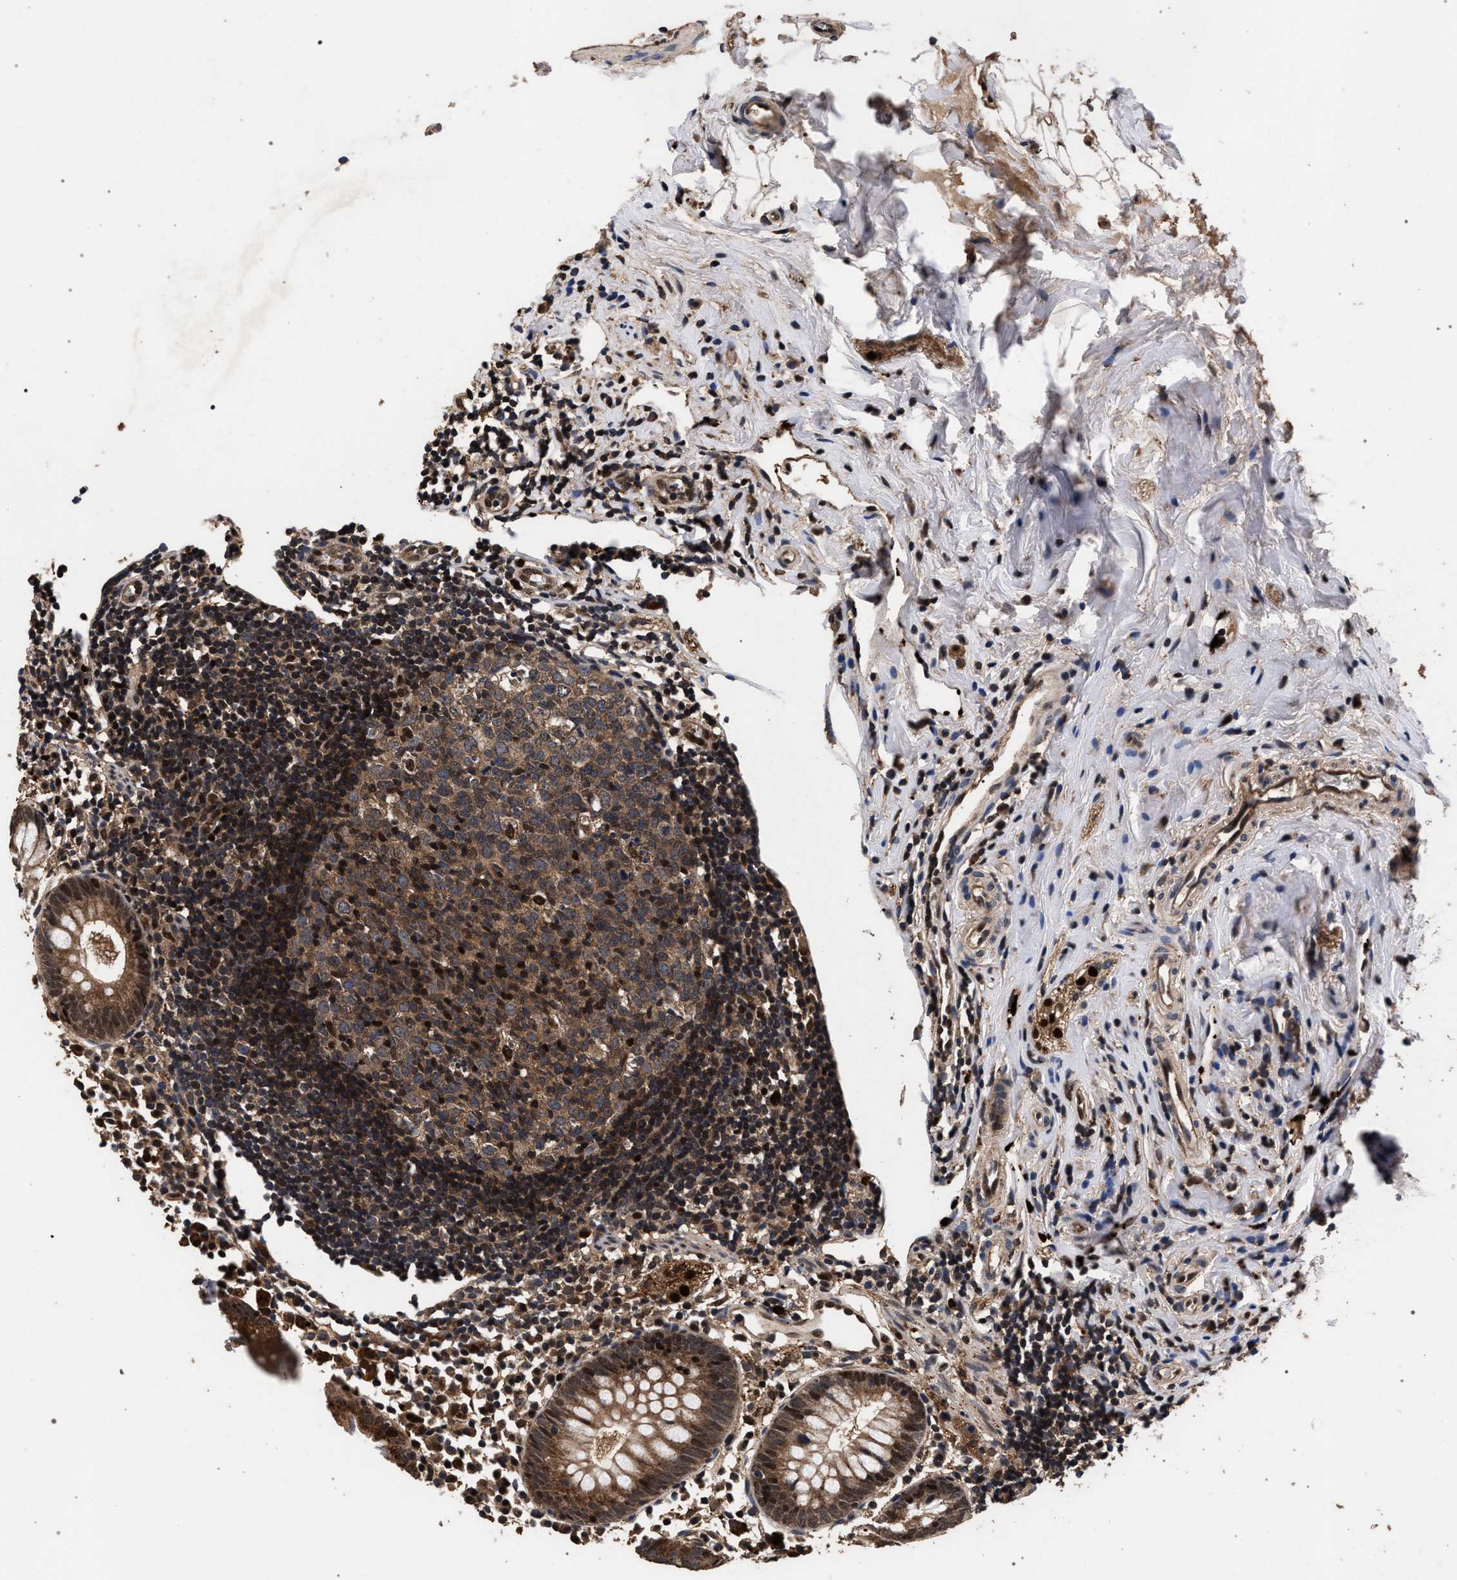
{"staining": {"intensity": "strong", "quantity": ">75%", "location": "cytoplasmic/membranous,nuclear"}, "tissue": "appendix", "cell_type": "Glandular cells", "image_type": "normal", "snomed": [{"axis": "morphology", "description": "Normal tissue, NOS"}, {"axis": "topography", "description": "Appendix"}], "caption": "Unremarkable appendix exhibits strong cytoplasmic/membranous,nuclear positivity in approximately >75% of glandular cells, visualized by immunohistochemistry.", "gene": "ACOX1", "patient": {"sex": "female", "age": 20}}